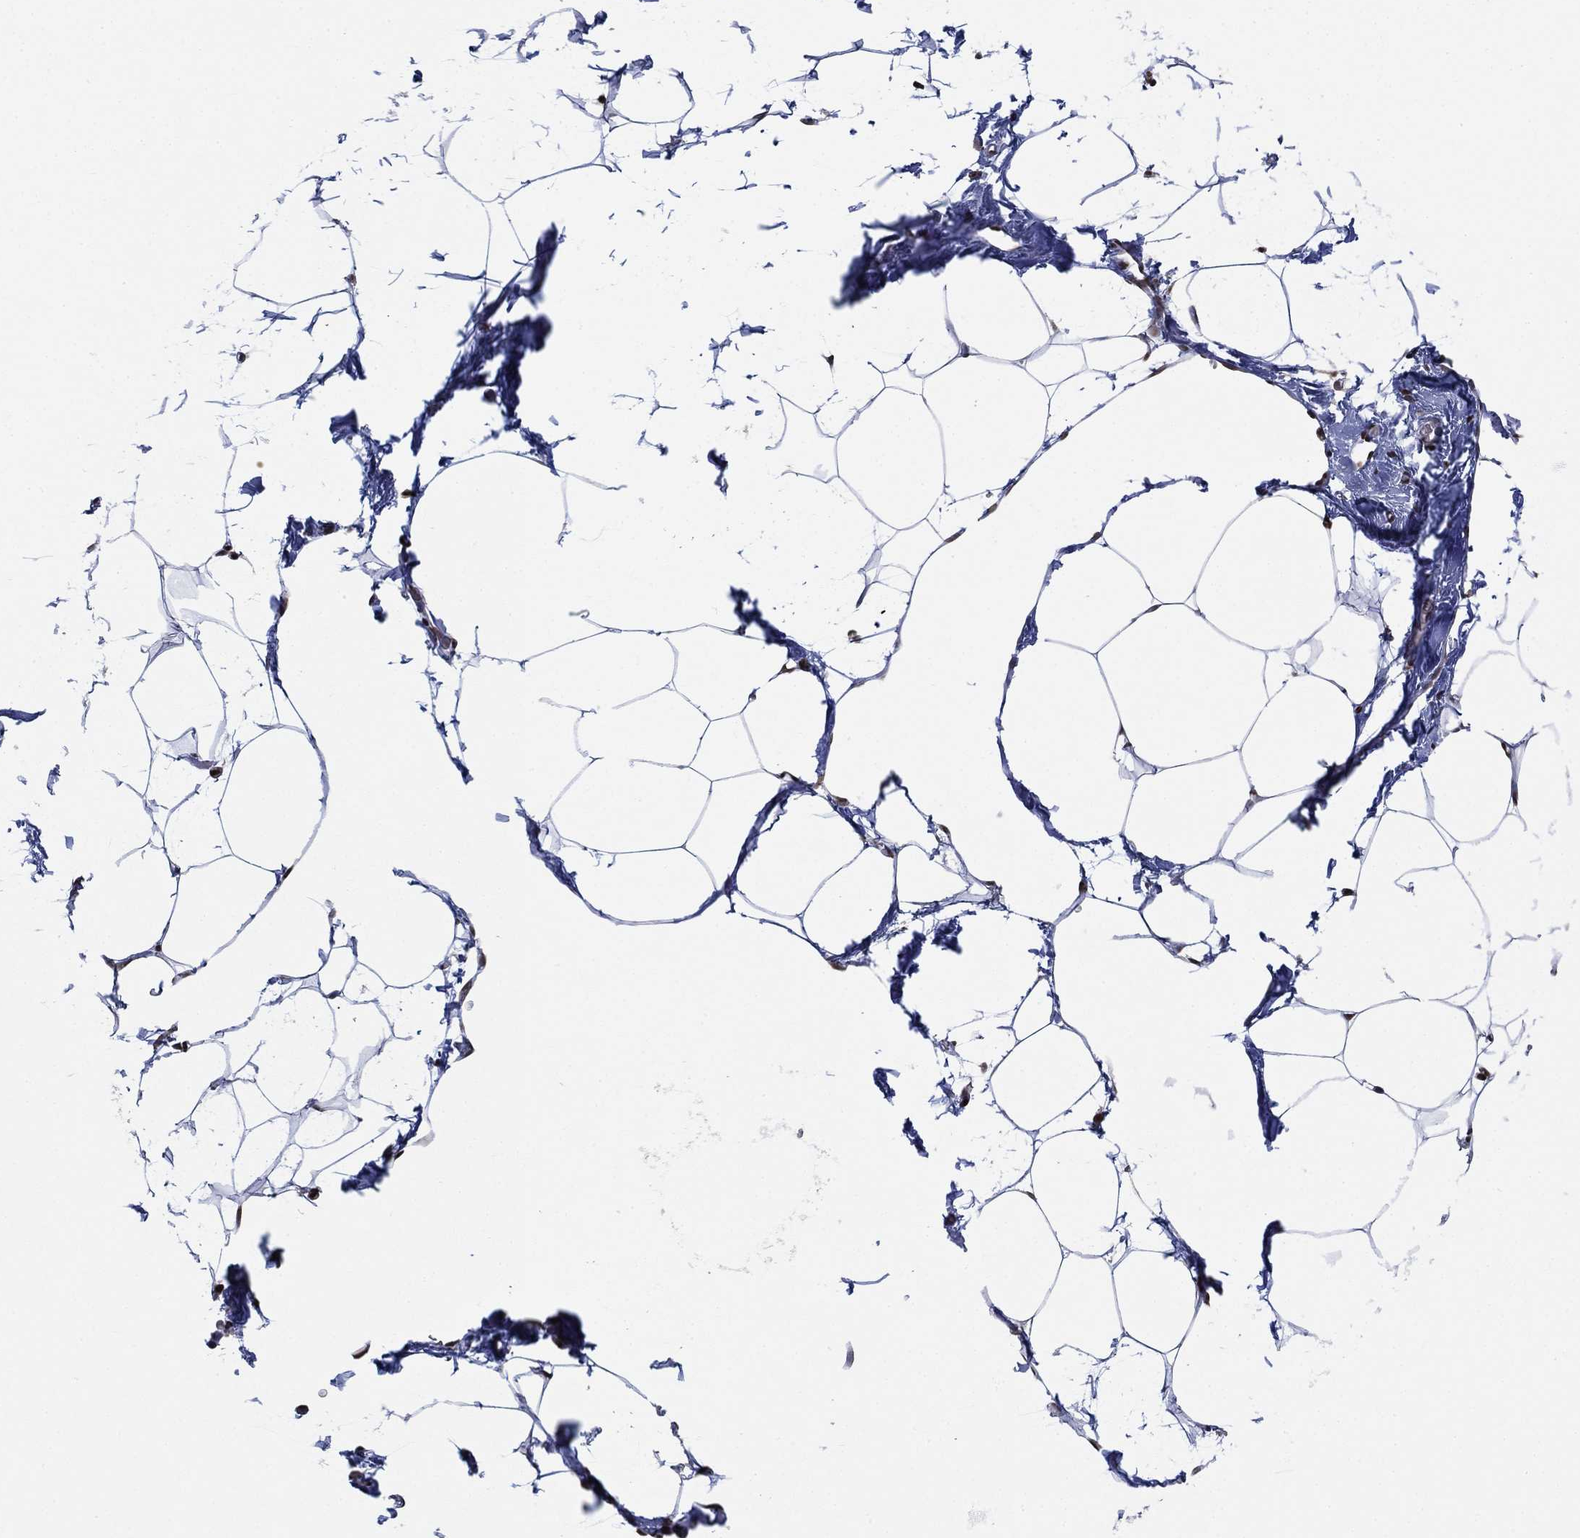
{"staining": {"intensity": "moderate", "quantity": "<25%", "location": "nuclear"}, "tissue": "adipose tissue", "cell_type": "Adipocytes", "image_type": "normal", "snomed": [{"axis": "morphology", "description": "Normal tissue, NOS"}, {"axis": "topography", "description": "Adipose tissue"}], "caption": "Adipose tissue stained with a protein marker shows moderate staining in adipocytes.", "gene": "ZSCAN30", "patient": {"sex": "male", "age": 57}}